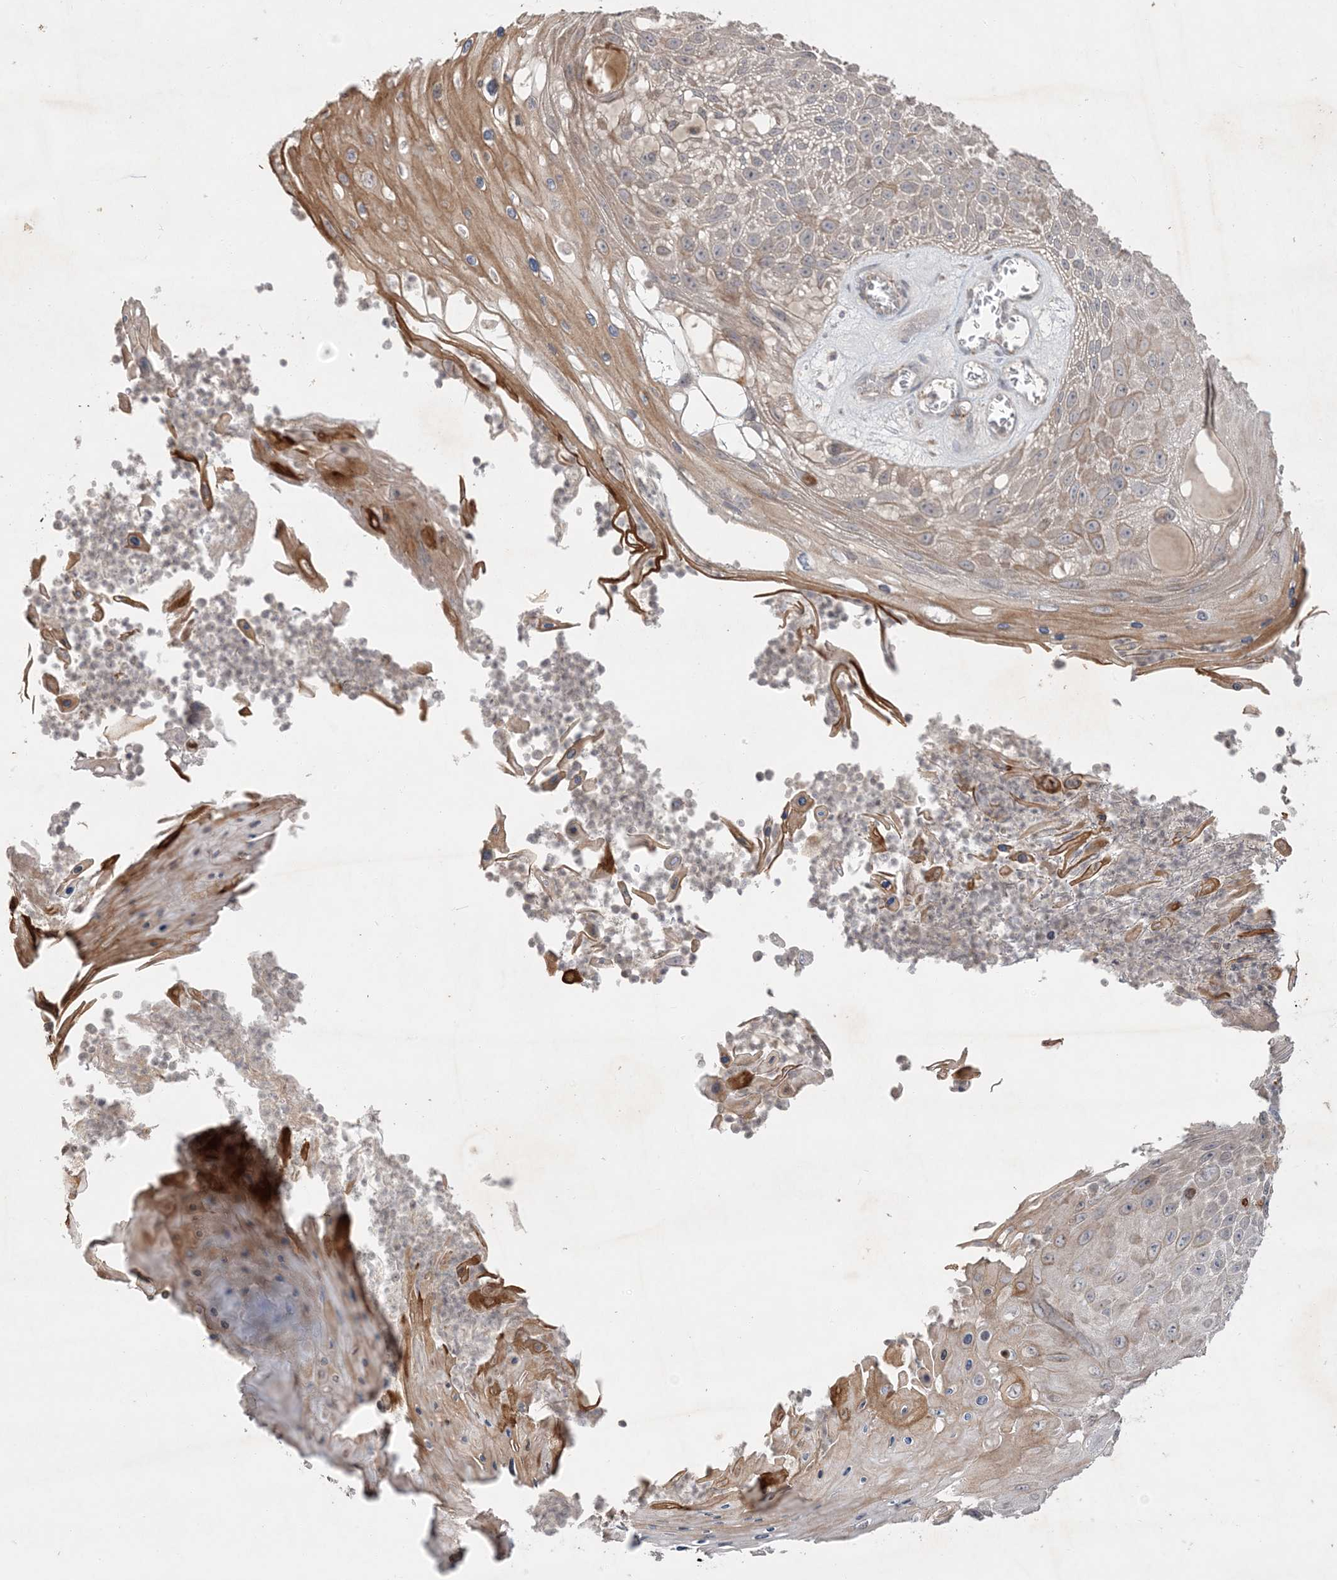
{"staining": {"intensity": "weak", "quantity": "<25%", "location": "cytoplasmic/membranous"}, "tissue": "skin cancer", "cell_type": "Tumor cells", "image_type": "cancer", "snomed": [{"axis": "morphology", "description": "Squamous cell carcinoma, NOS"}, {"axis": "topography", "description": "Skin"}], "caption": "Tumor cells show no significant protein expression in skin squamous cell carcinoma.", "gene": "PRSS36", "patient": {"sex": "female", "age": 88}}